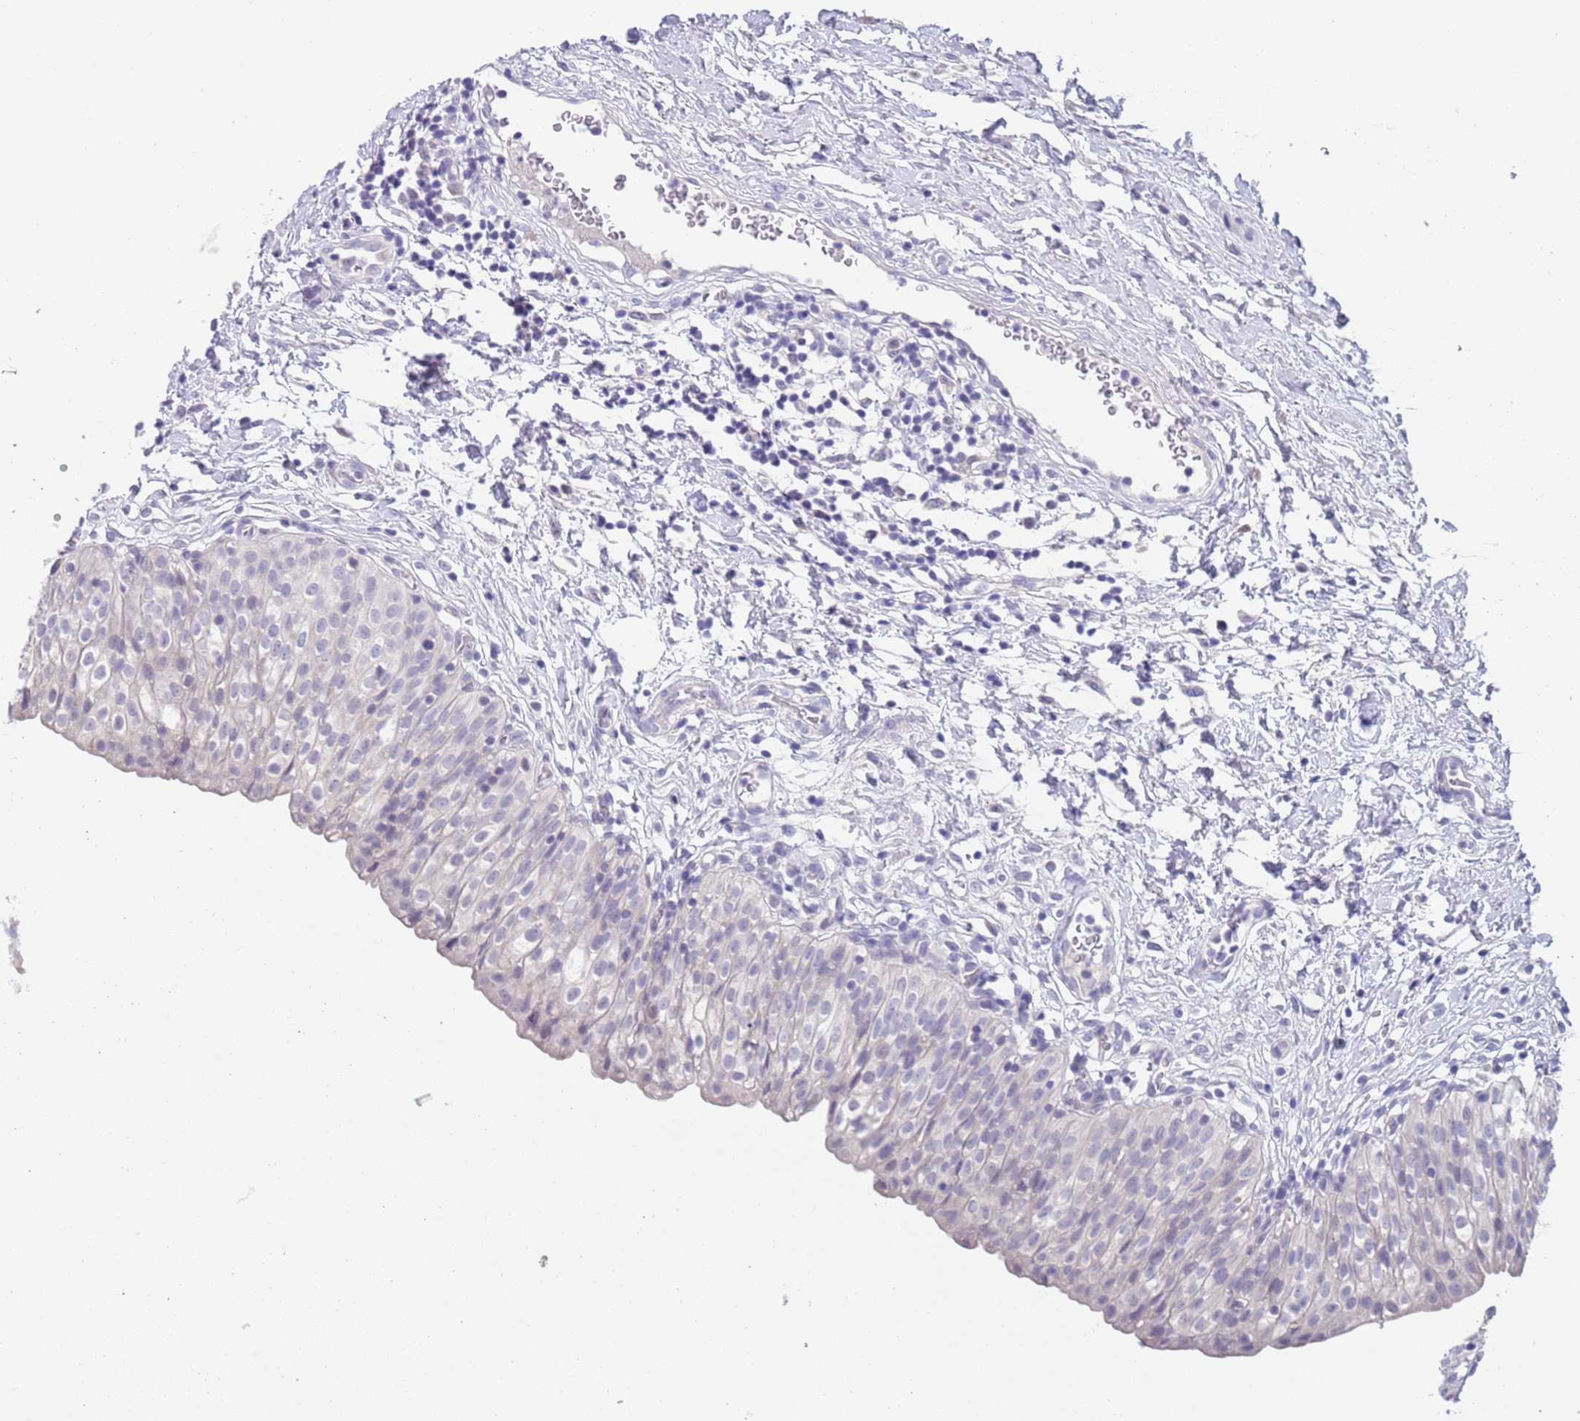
{"staining": {"intensity": "negative", "quantity": "none", "location": "none"}, "tissue": "urinary bladder", "cell_type": "Urothelial cells", "image_type": "normal", "snomed": [{"axis": "morphology", "description": "Normal tissue, NOS"}, {"axis": "topography", "description": "Urinary bladder"}], "caption": "This is a image of IHC staining of benign urinary bladder, which shows no positivity in urothelial cells.", "gene": "SPIRE2", "patient": {"sex": "male", "age": 55}}